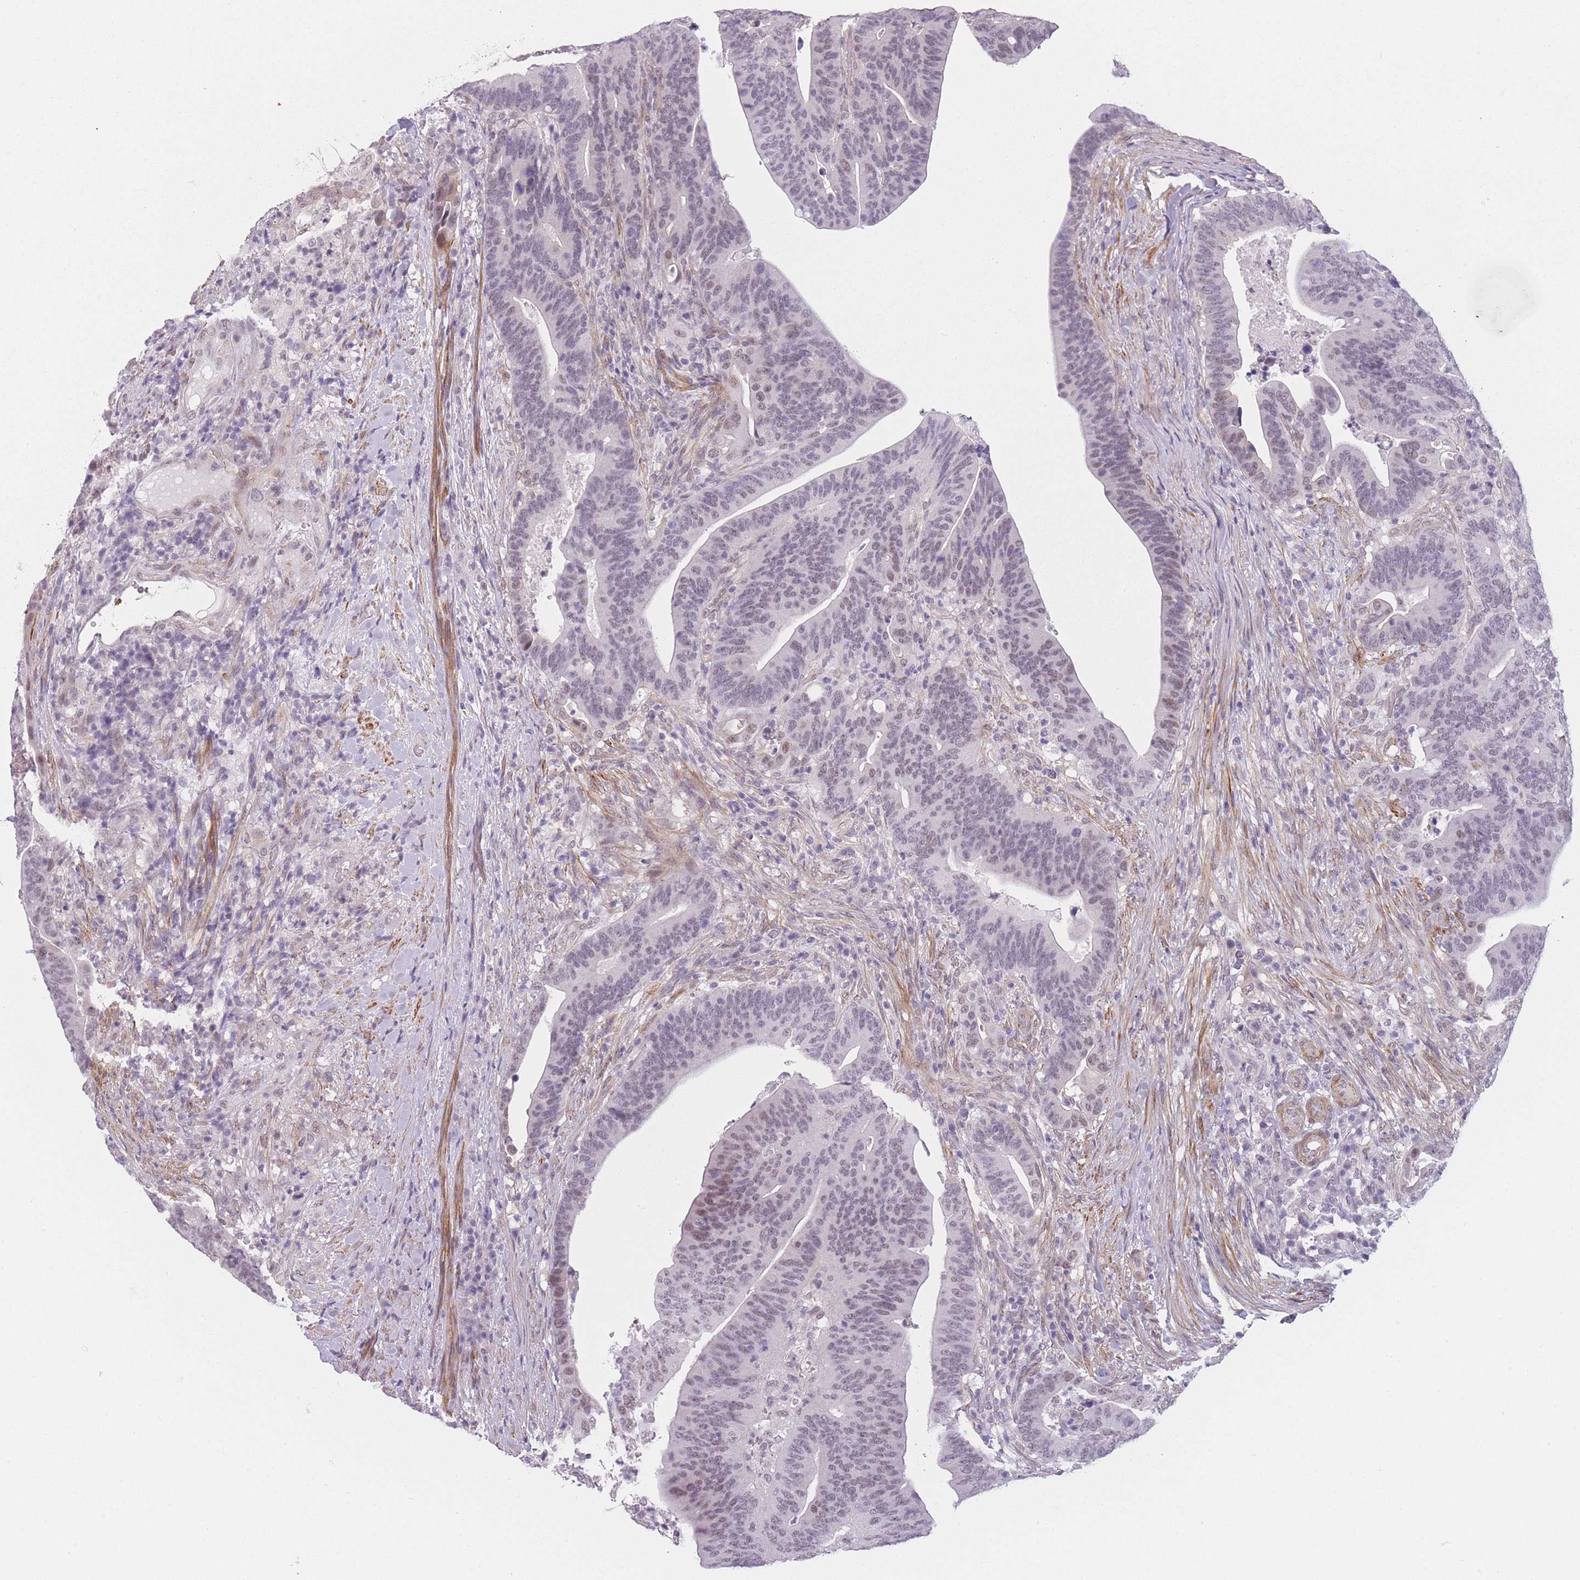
{"staining": {"intensity": "moderate", "quantity": "<25%", "location": "nuclear"}, "tissue": "colorectal cancer", "cell_type": "Tumor cells", "image_type": "cancer", "snomed": [{"axis": "morphology", "description": "Adenocarcinoma, NOS"}, {"axis": "topography", "description": "Colon"}], "caption": "IHC of human colorectal cancer displays low levels of moderate nuclear expression in about <25% of tumor cells.", "gene": "SIN3B", "patient": {"sex": "female", "age": 66}}